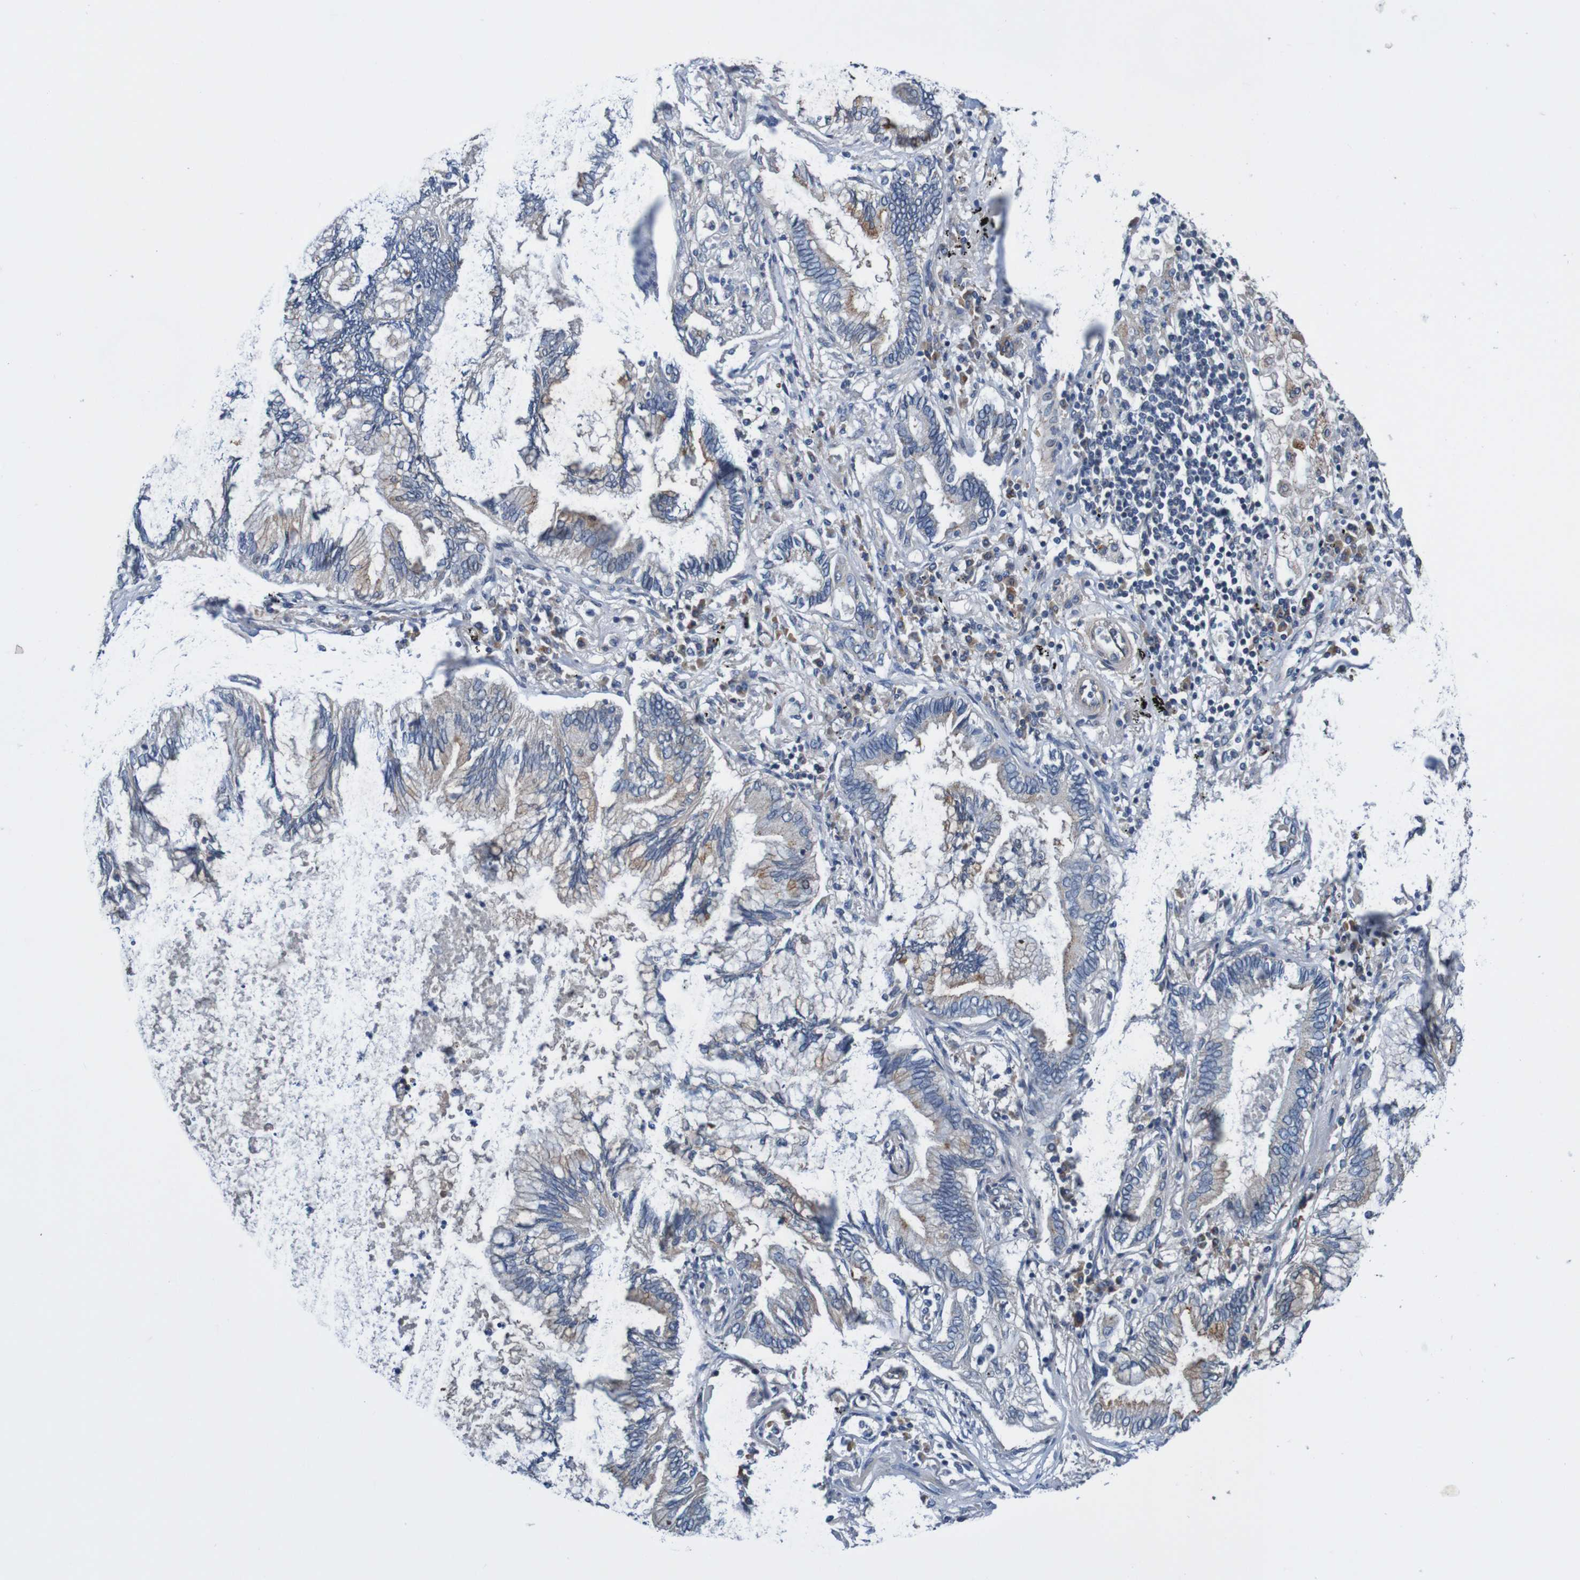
{"staining": {"intensity": "weak", "quantity": "<25%", "location": "cytoplasmic/membranous"}, "tissue": "lung cancer", "cell_type": "Tumor cells", "image_type": "cancer", "snomed": [{"axis": "morphology", "description": "Normal tissue, NOS"}, {"axis": "morphology", "description": "Adenocarcinoma, NOS"}, {"axis": "topography", "description": "Bronchus"}, {"axis": "topography", "description": "Lung"}], "caption": "This is an immunohistochemistry image of human adenocarcinoma (lung). There is no expression in tumor cells.", "gene": "CPED1", "patient": {"sex": "female", "age": 70}}